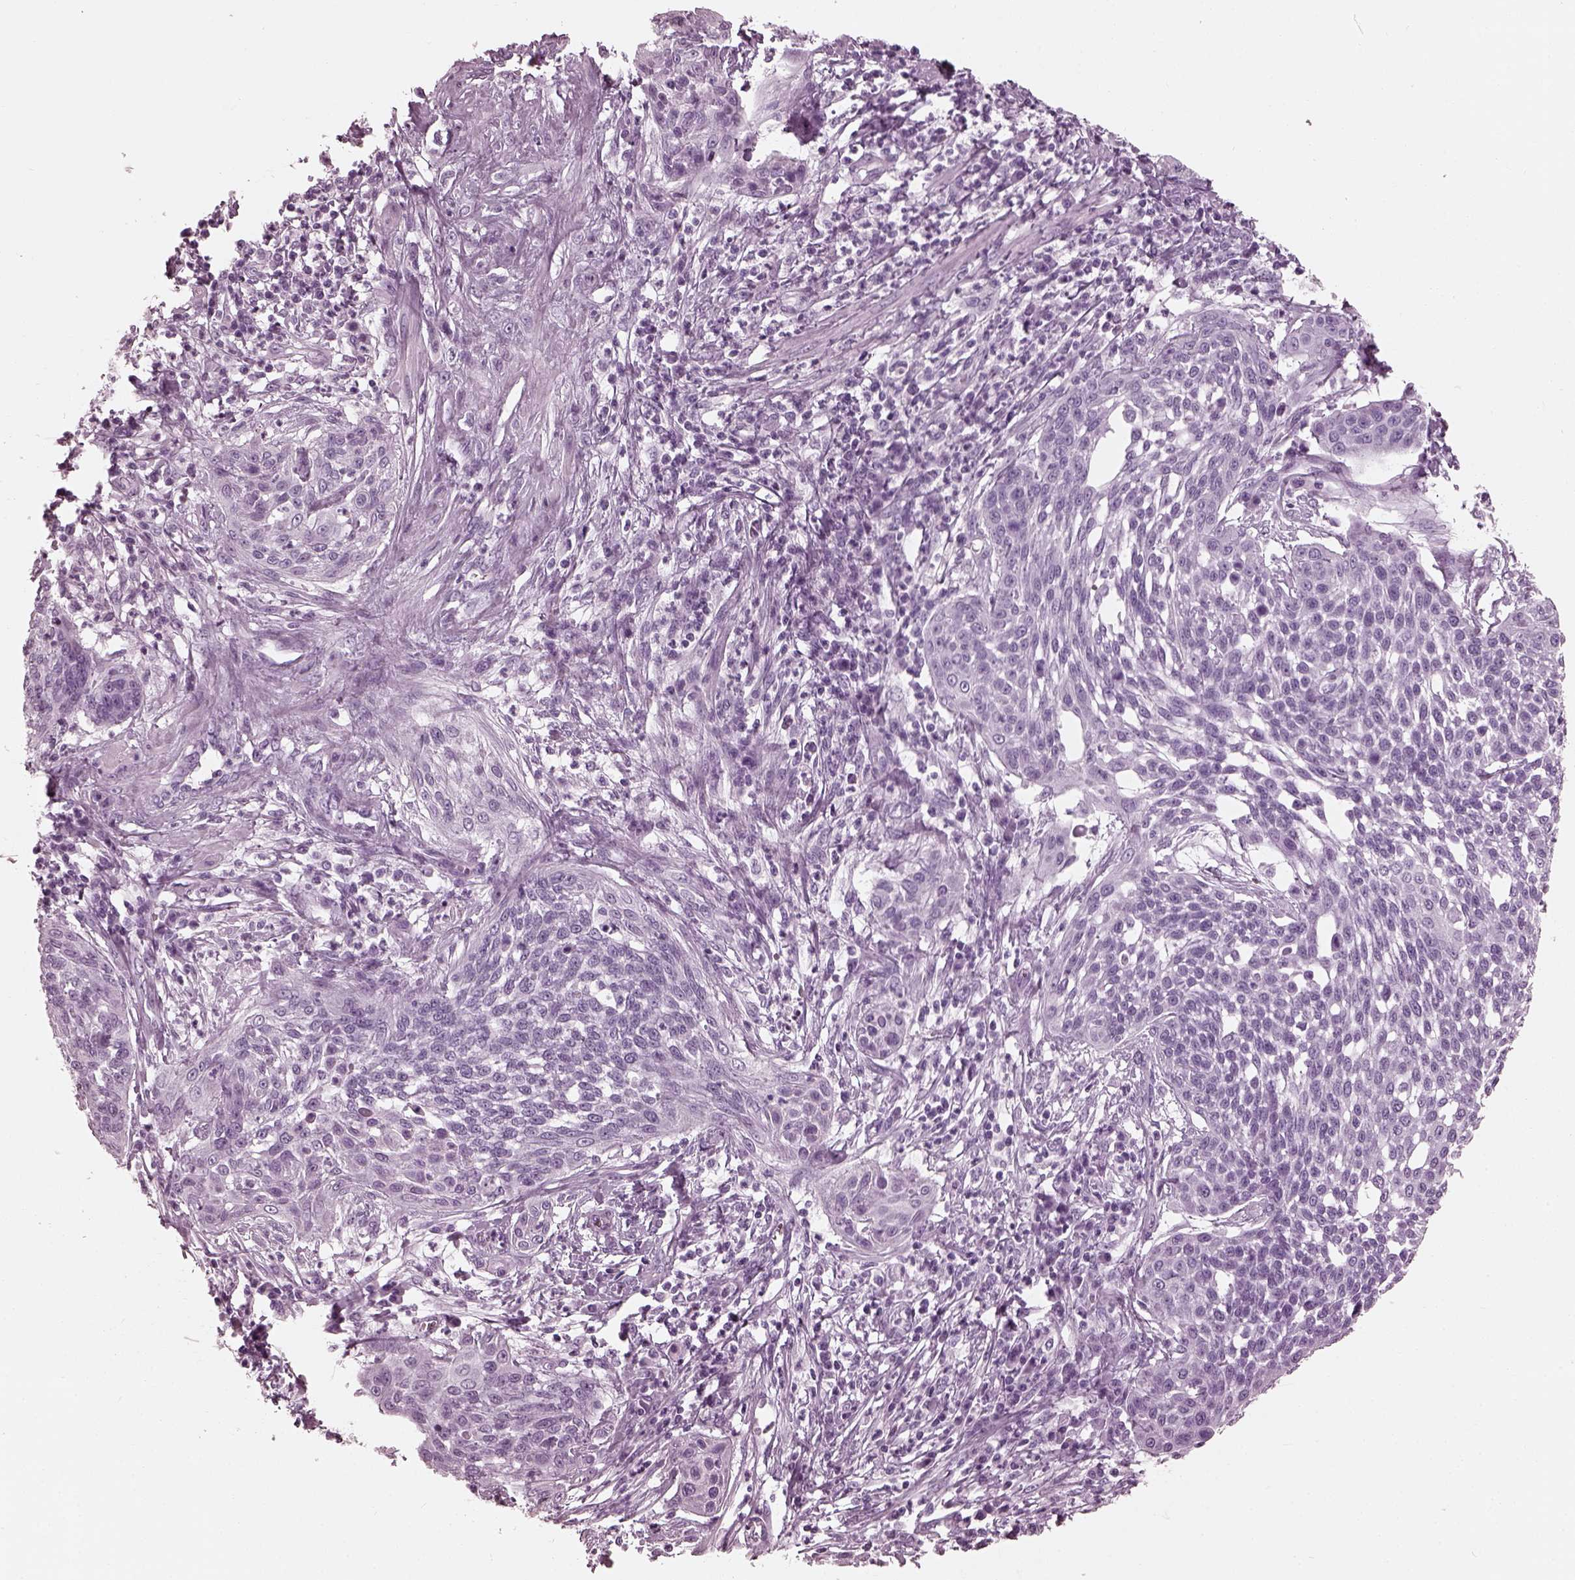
{"staining": {"intensity": "negative", "quantity": "none", "location": "none"}, "tissue": "cervical cancer", "cell_type": "Tumor cells", "image_type": "cancer", "snomed": [{"axis": "morphology", "description": "Squamous cell carcinoma, NOS"}, {"axis": "topography", "description": "Cervix"}], "caption": "Tumor cells show no significant protein positivity in cervical cancer (squamous cell carcinoma).", "gene": "TCHHL1", "patient": {"sex": "female", "age": 34}}